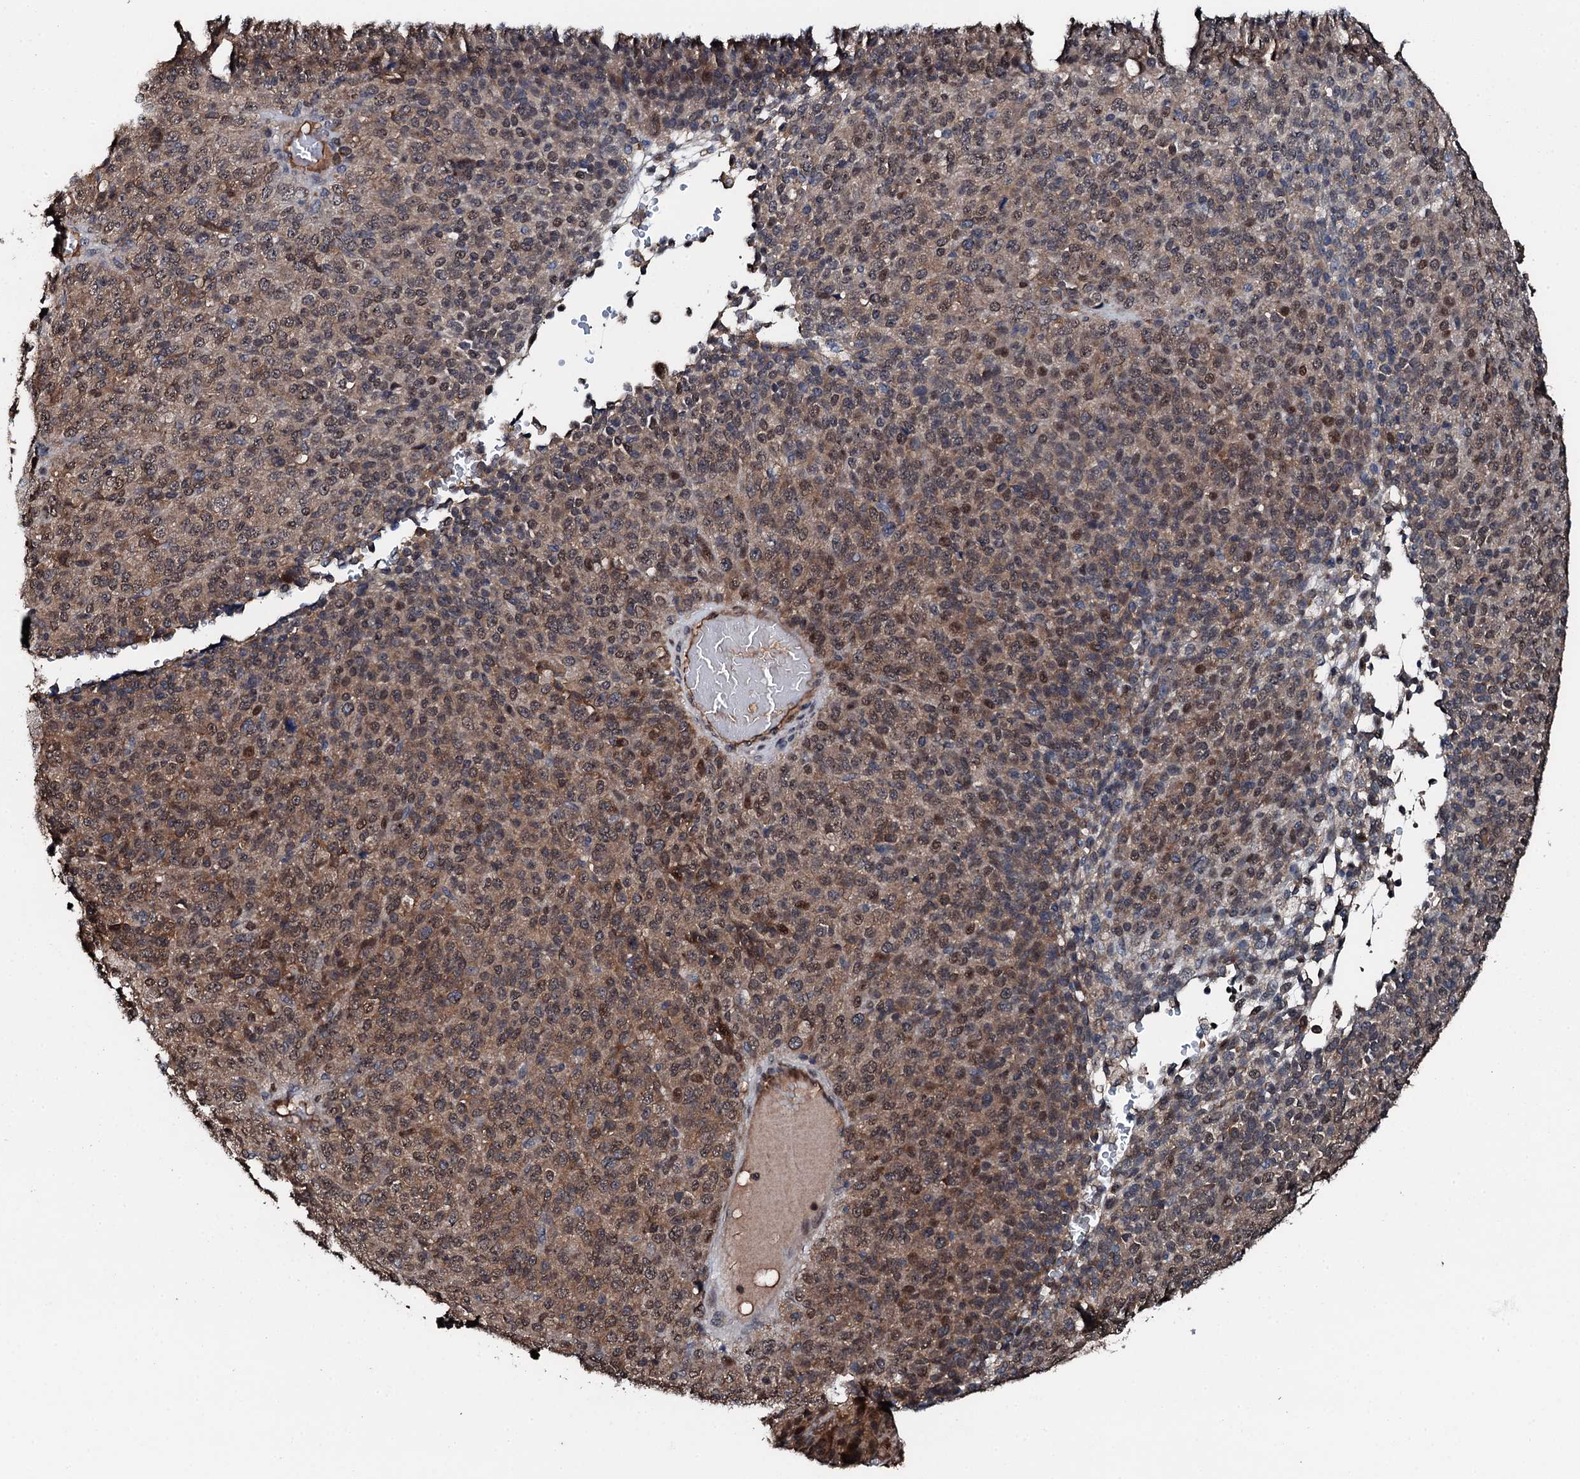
{"staining": {"intensity": "moderate", "quantity": ">75%", "location": "cytoplasmic/membranous,nuclear"}, "tissue": "melanoma", "cell_type": "Tumor cells", "image_type": "cancer", "snomed": [{"axis": "morphology", "description": "Malignant melanoma, Metastatic site"}, {"axis": "topography", "description": "Brain"}], "caption": "An IHC photomicrograph of tumor tissue is shown. Protein staining in brown labels moderate cytoplasmic/membranous and nuclear positivity in malignant melanoma (metastatic site) within tumor cells. (IHC, brightfield microscopy, high magnification).", "gene": "FLYWCH1", "patient": {"sex": "female", "age": 56}}